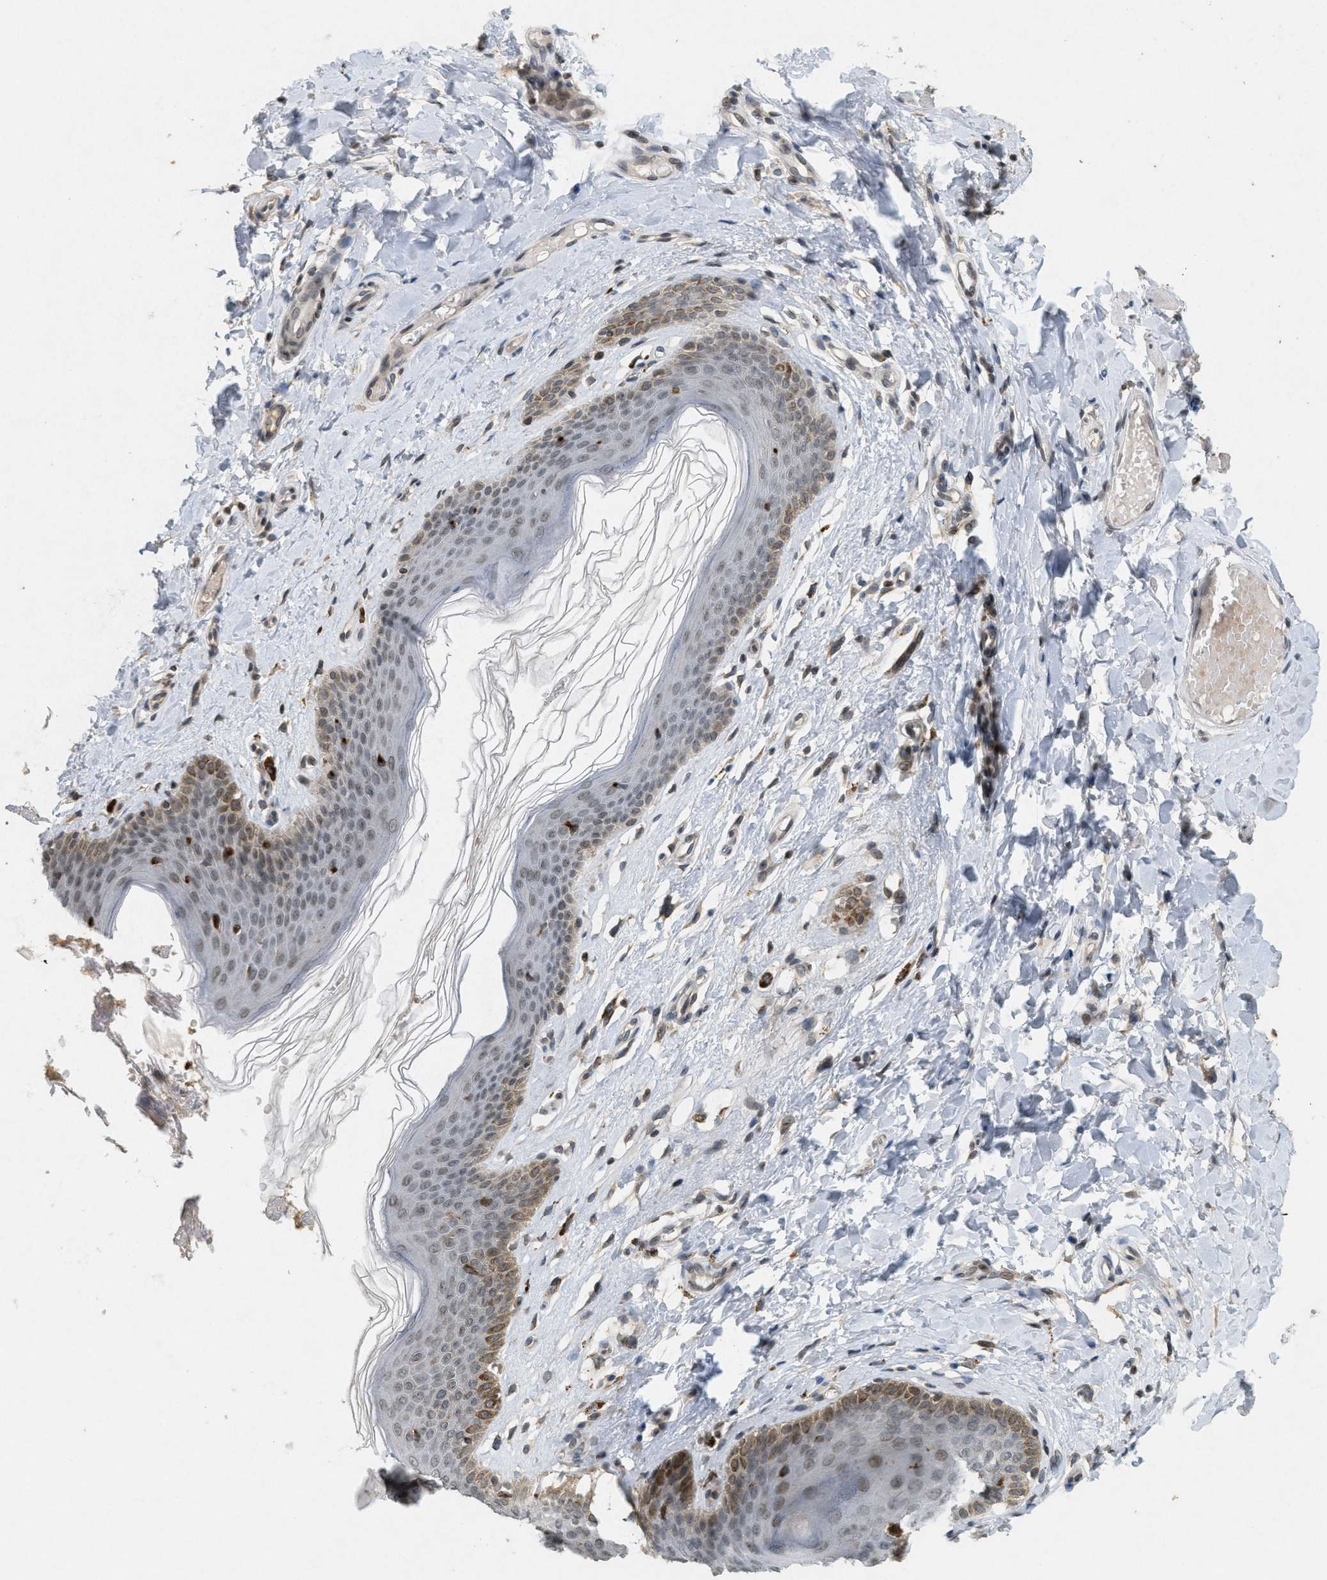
{"staining": {"intensity": "moderate", "quantity": "25%-75%", "location": "cytoplasmic/membranous,nuclear"}, "tissue": "skin", "cell_type": "Epidermal cells", "image_type": "normal", "snomed": [{"axis": "morphology", "description": "Normal tissue, NOS"}, {"axis": "topography", "description": "Vulva"}], "caption": "A photomicrograph showing moderate cytoplasmic/membranous,nuclear positivity in approximately 25%-75% of epidermal cells in benign skin, as visualized by brown immunohistochemical staining.", "gene": "ABHD6", "patient": {"sex": "female", "age": 66}}